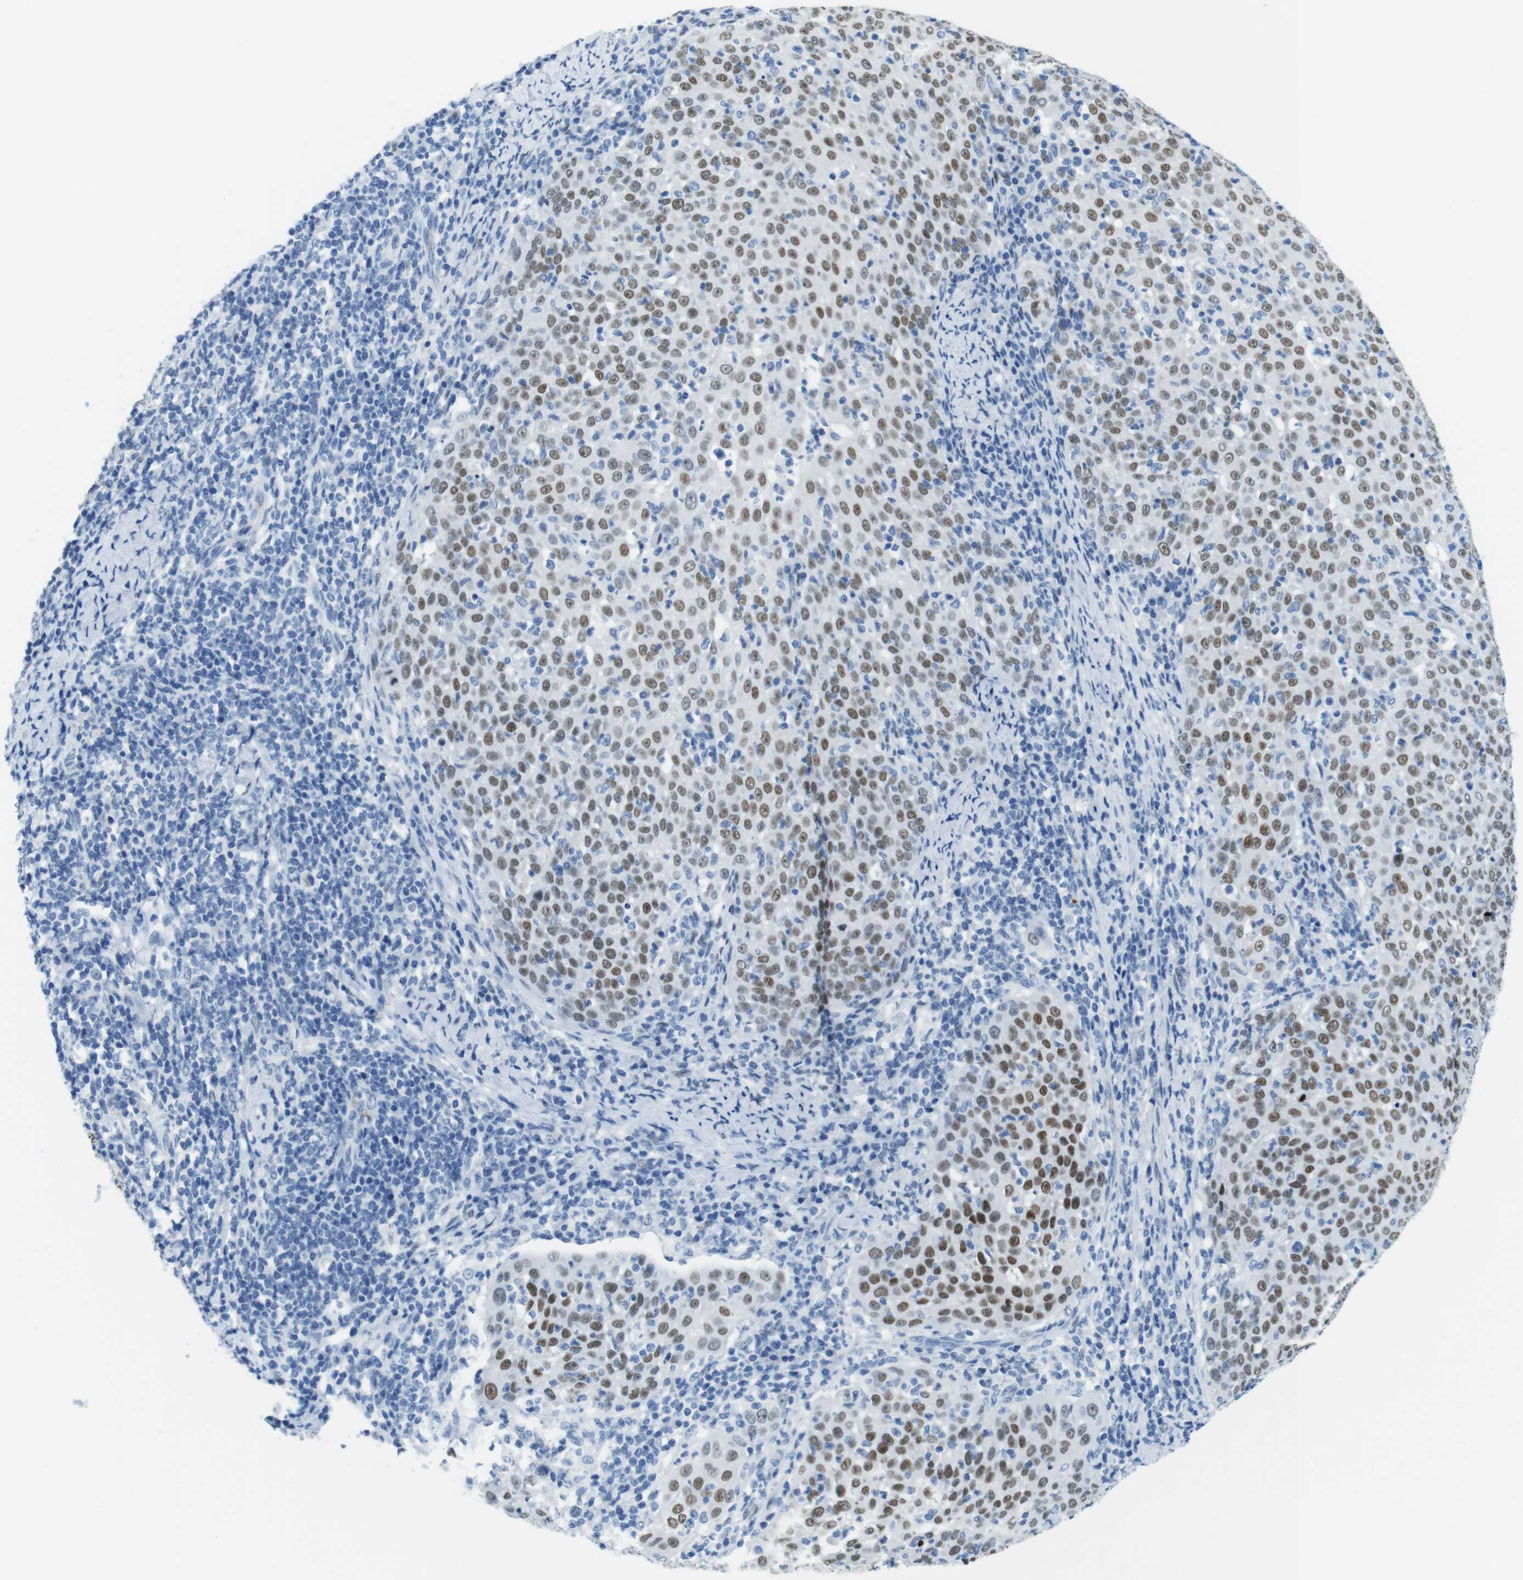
{"staining": {"intensity": "moderate", "quantity": ">75%", "location": "nuclear"}, "tissue": "cervical cancer", "cell_type": "Tumor cells", "image_type": "cancer", "snomed": [{"axis": "morphology", "description": "Squamous cell carcinoma, NOS"}, {"axis": "topography", "description": "Cervix"}], "caption": "This image exhibits immunohistochemistry staining of cervical cancer, with medium moderate nuclear positivity in about >75% of tumor cells.", "gene": "TFAP2C", "patient": {"sex": "female", "age": 51}}